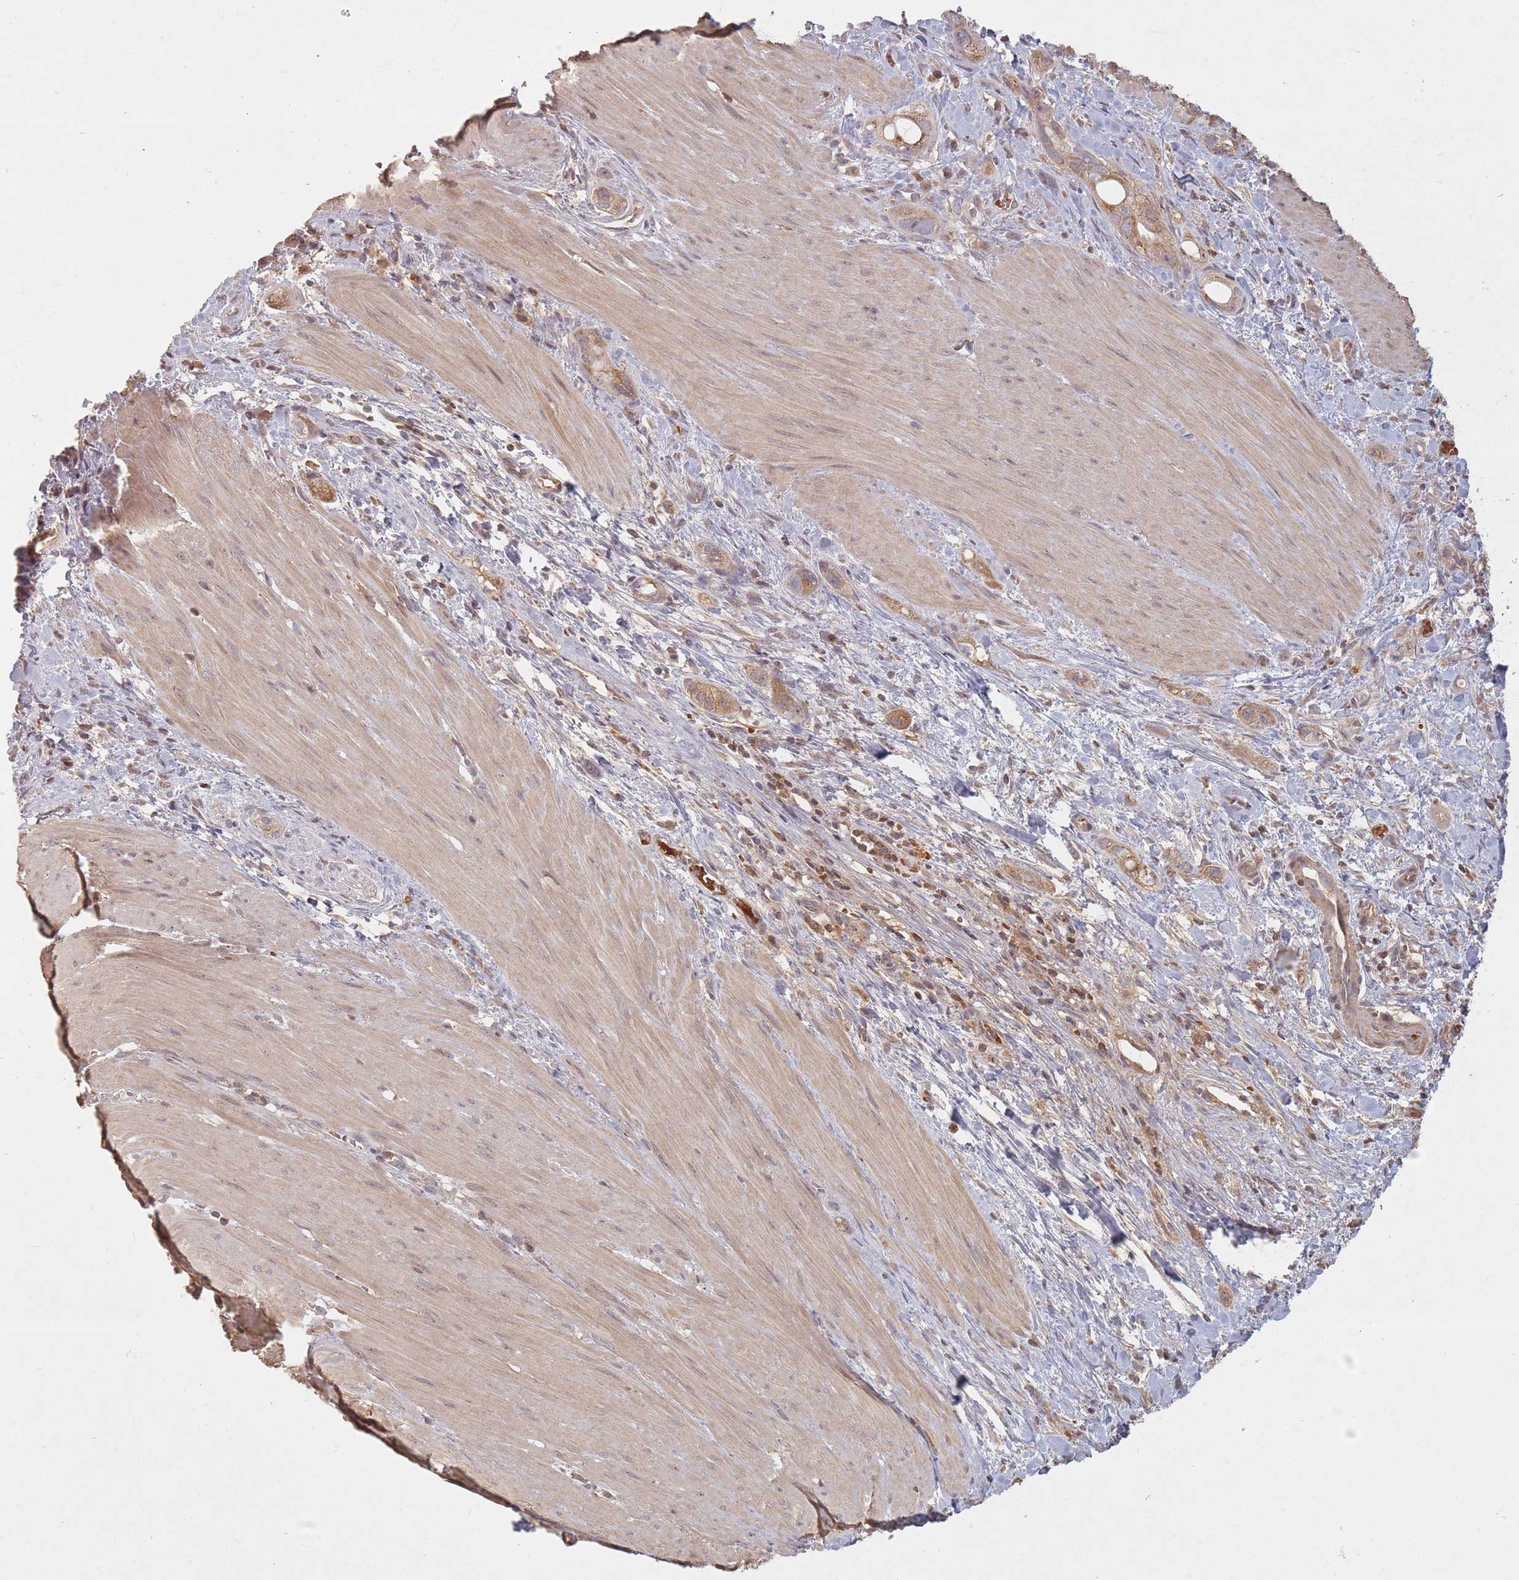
{"staining": {"intensity": "moderate", "quantity": ">75%", "location": "cytoplasmic/membranous"}, "tissue": "stomach cancer", "cell_type": "Tumor cells", "image_type": "cancer", "snomed": [{"axis": "morphology", "description": "Adenocarcinoma, NOS"}, {"axis": "topography", "description": "Stomach"}, {"axis": "topography", "description": "Stomach, lower"}], "caption": "This histopathology image demonstrates immunohistochemistry staining of stomach cancer, with medium moderate cytoplasmic/membranous expression in about >75% of tumor cells.", "gene": "OR2M4", "patient": {"sex": "female", "age": 48}}